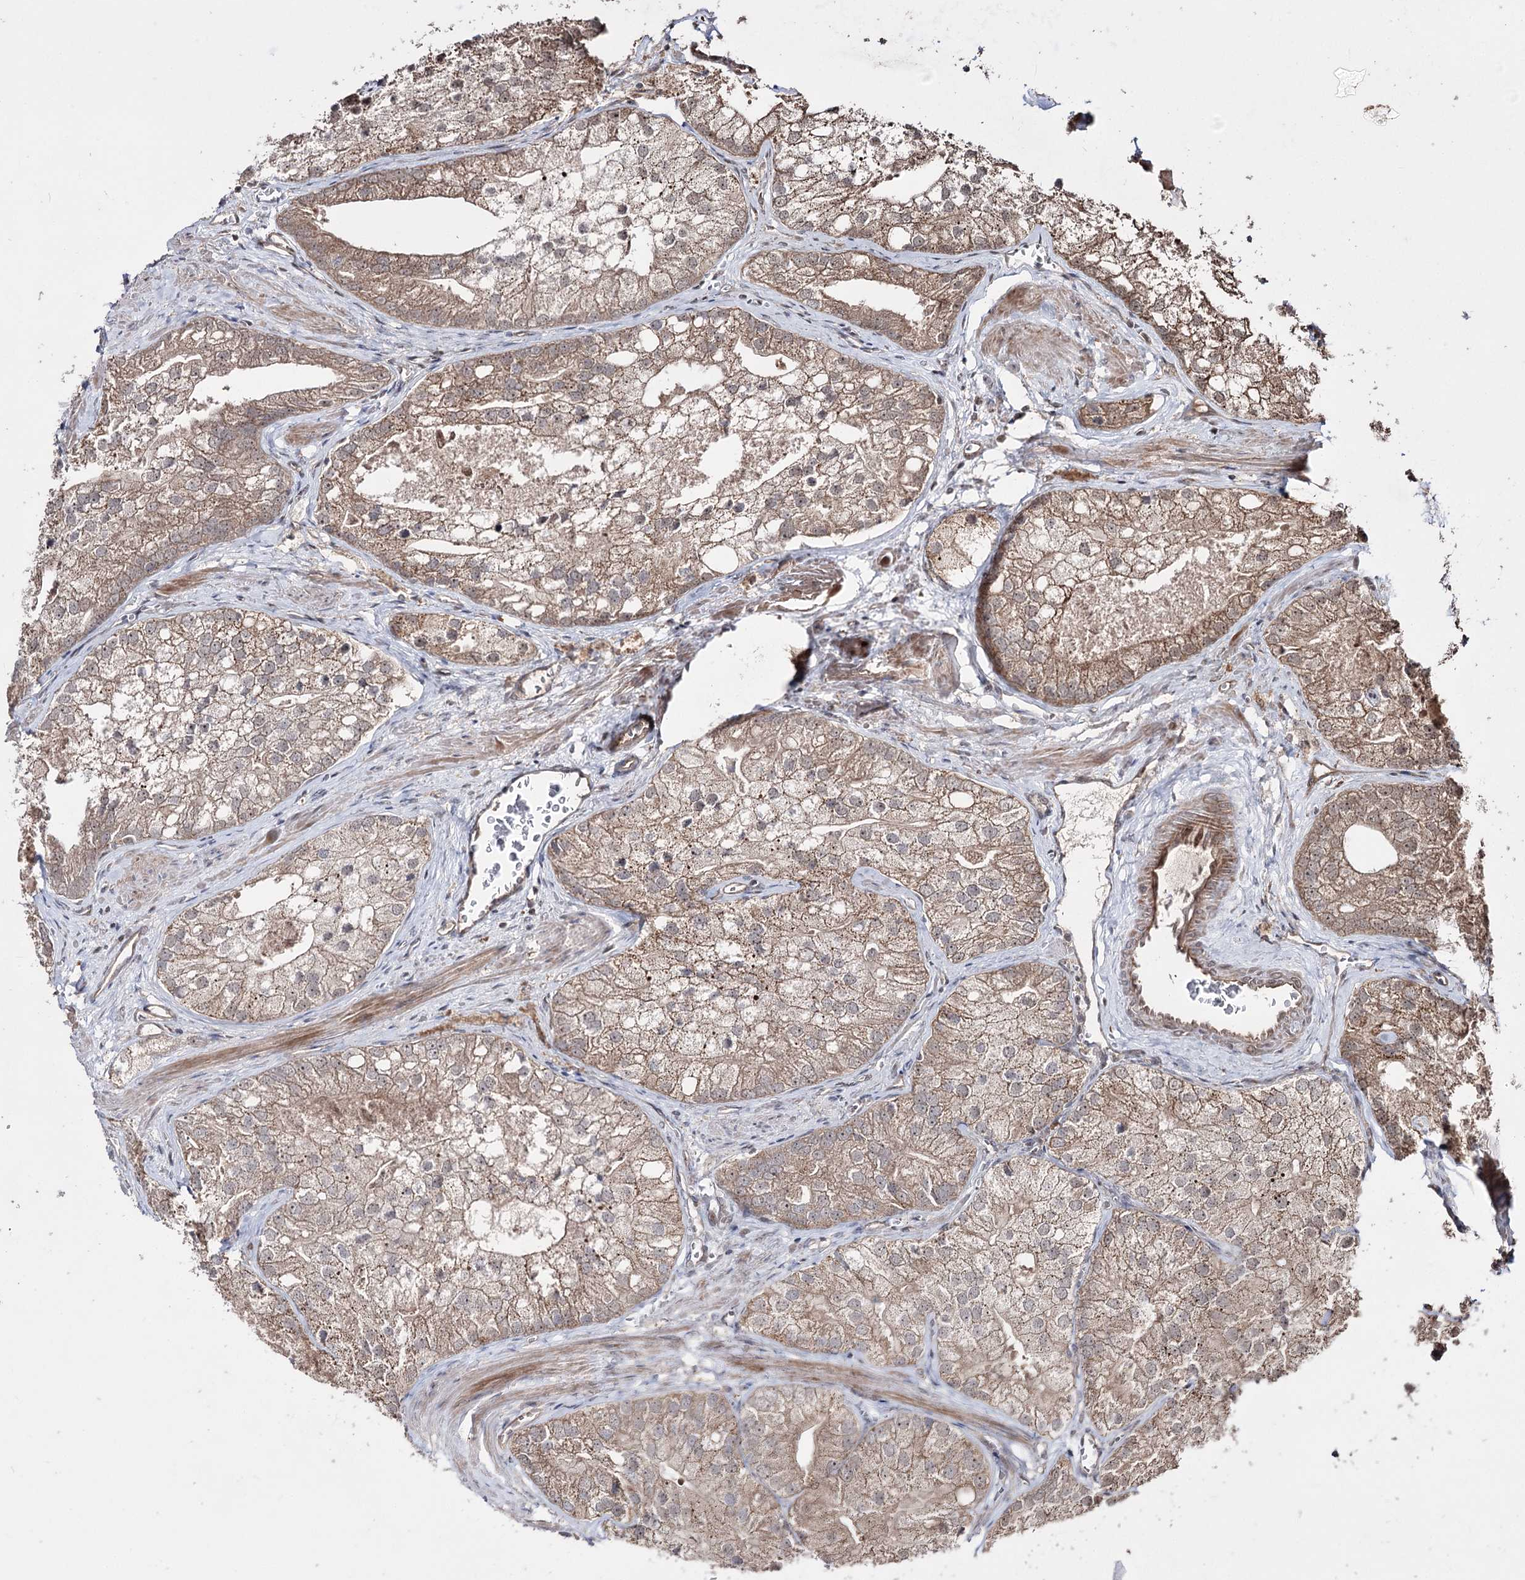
{"staining": {"intensity": "moderate", "quantity": ">75%", "location": "cytoplasmic/membranous"}, "tissue": "prostate cancer", "cell_type": "Tumor cells", "image_type": "cancer", "snomed": [{"axis": "morphology", "description": "Adenocarcinoma, Low grade"}, {"axis": "topography", "description": "Prostate"}], "caption": "This photomicrograph displays IHC staining of low-grade adenocarcinoma (prostate), with medium moderate cytoplasmic/membranous staining in about >75% of tumor cells.", "gene": "CPNE8", "patient": {"sex": "male", "age": 69}}